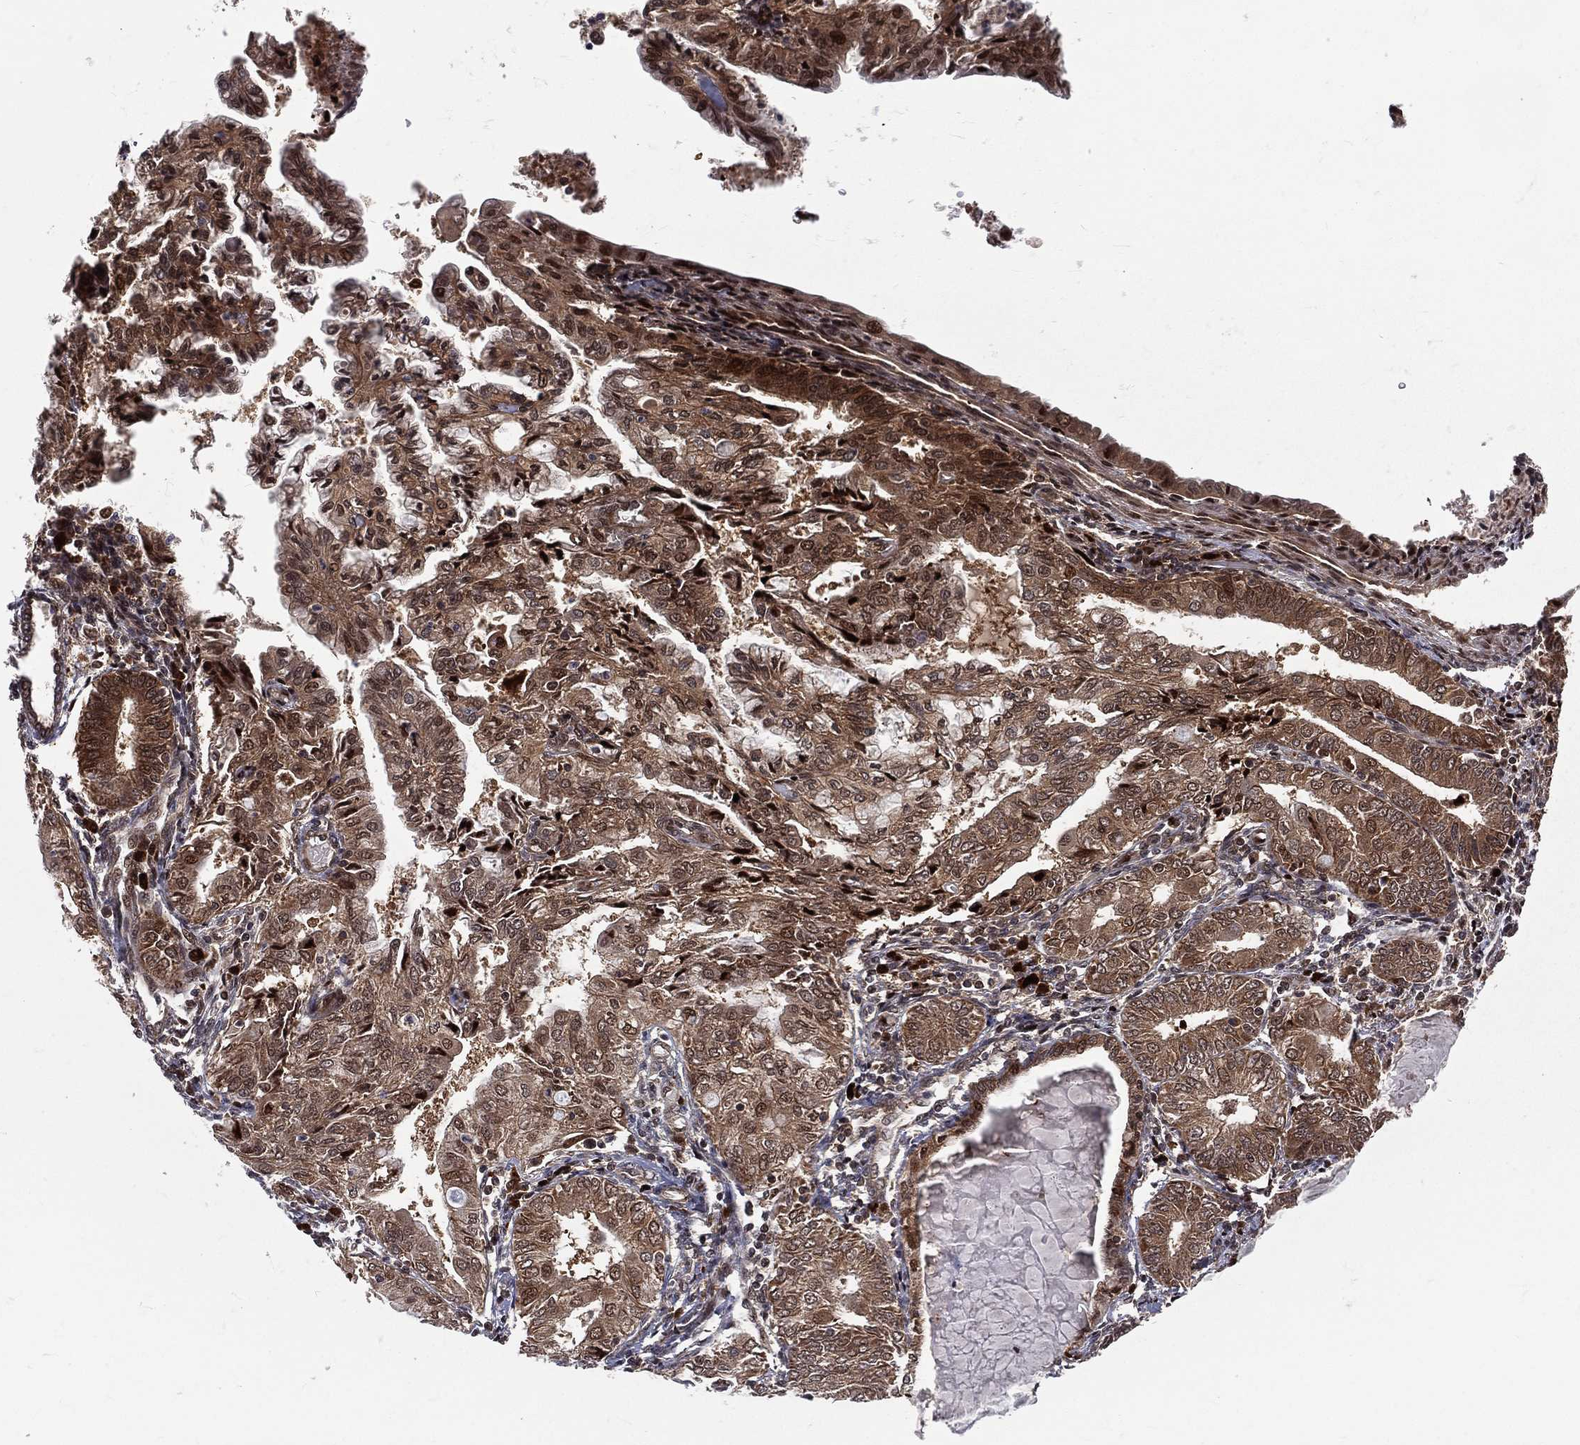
{"staining": {"intensity": "moderate", "quantity": "25%-75%", "location": "cytoplasmic/membranous,nuclear"}, "tissue": "endometrial cancer", "cell_type": "Tumor cells", "image_type": "cancer", "snomed": [{"axis": "morphology", "description": "Adenocarcinoma, NOS"}, {"axis": "topography", "description": "Endometrium"}], "caption": "Tumor cells display moderate cytoplasmic/membranous and nuclear positivity in about 25%-75% of cells in endometrial cancer (adenocarcinoma).", "gene": "MDM2", "patient": {"sex": "female", "age": 68}}